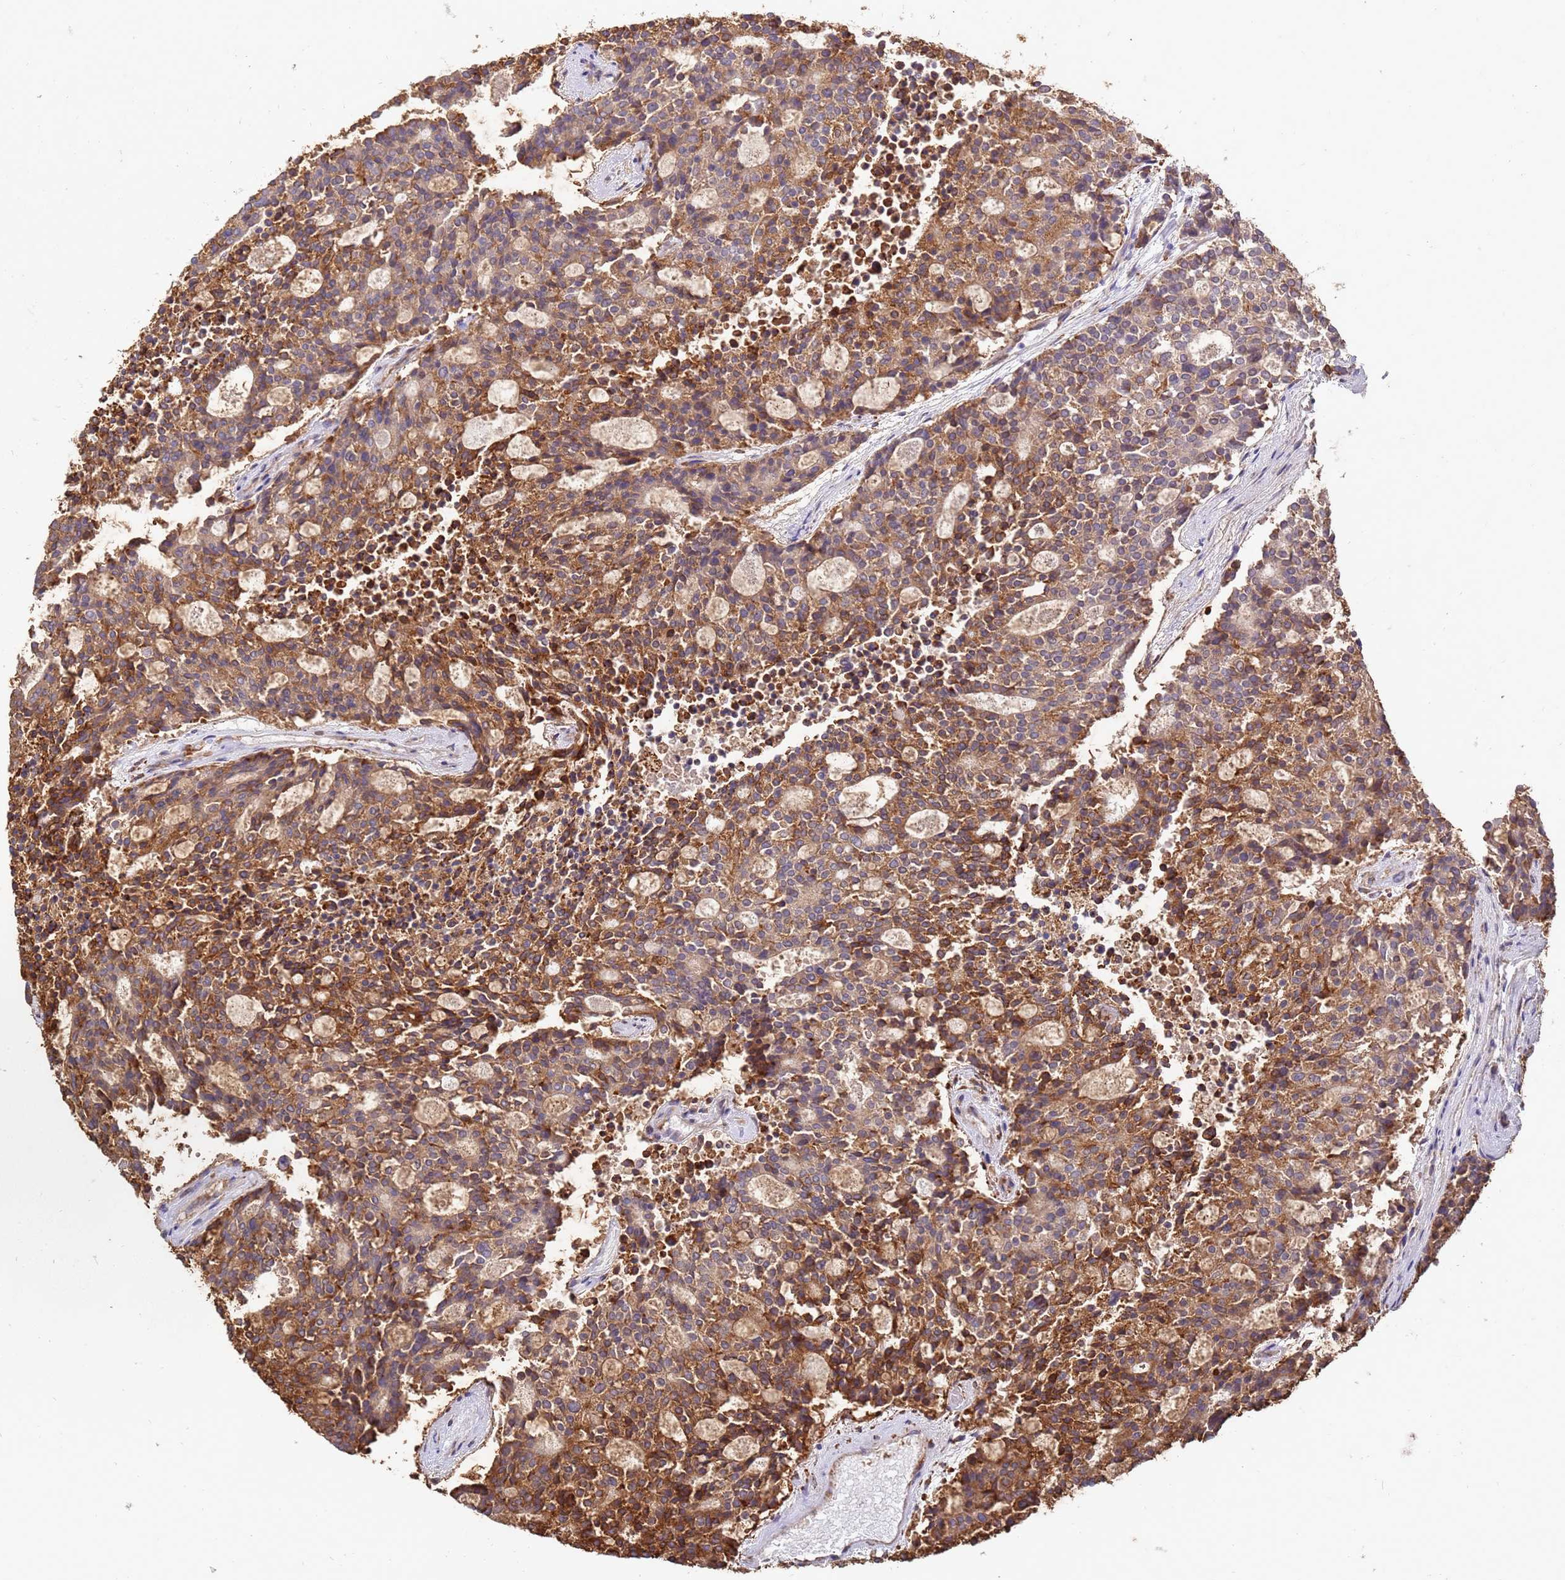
{"staining": {"intensity": "strong", "quantity": ">75%", "location": "cytoplasmic/membranous"}, "tissue": "carcinoid", "cell_type": "Tumor cells", "image_type": "cancer", "snomed": [{"axis": "morphology", "description": "Carcinoid, malignant, NOS"}, {"axis": "topography", "description": "Pancreas"}], "caption": "High-magnification brightfield microscopy of malignant carcinoid stained with DAB (brown) and counterstained with hematoxylin (blue). tumor cells exhibit strong cytoplasmic/membranous positivity is identified in about>75% of cells.", "gene": "VRK2", "patient": {"sex": "female", "age": 54}}